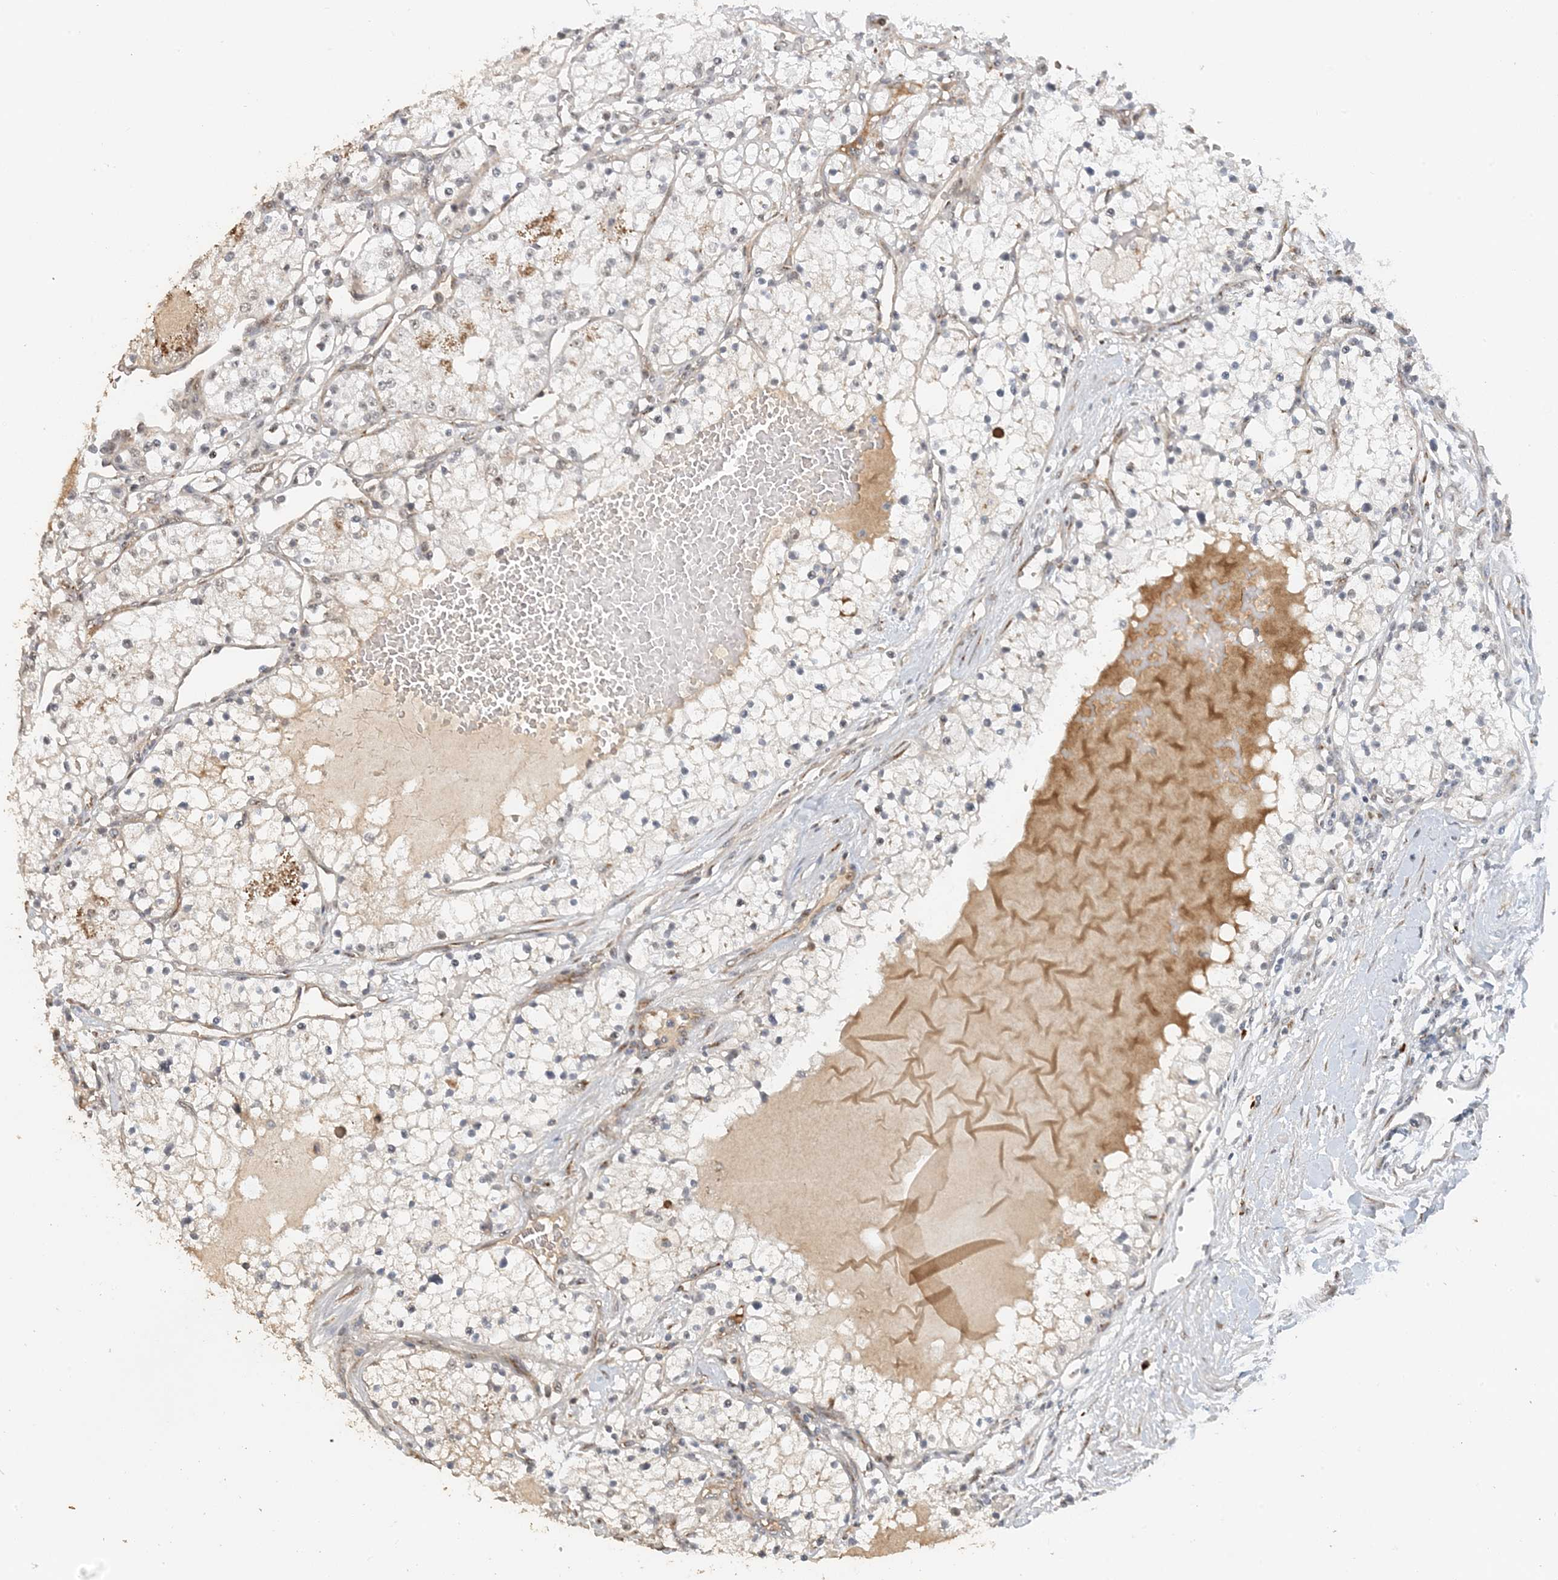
{"staining": {"intensity": "negative", "quantity": "none", "location": "none"}, "tissue": "renal cancer", "cell_type": "Tumor cells", "image_type": "cancer", "snomed": [{"axis": "morphology", "description": "Normal tissue, NOS"}, {"axis": "morphology", "description": "Adenocarcinoma, NOS"}, {"axis": "topography", "description": "Kidney"}], "caption": "Adenocarcinoma (renal) stained for a protein using IHC reveals no expression tumor cells.", "gene": "ZCCHC4", "patient": {"sex": "male", "age": 68}}